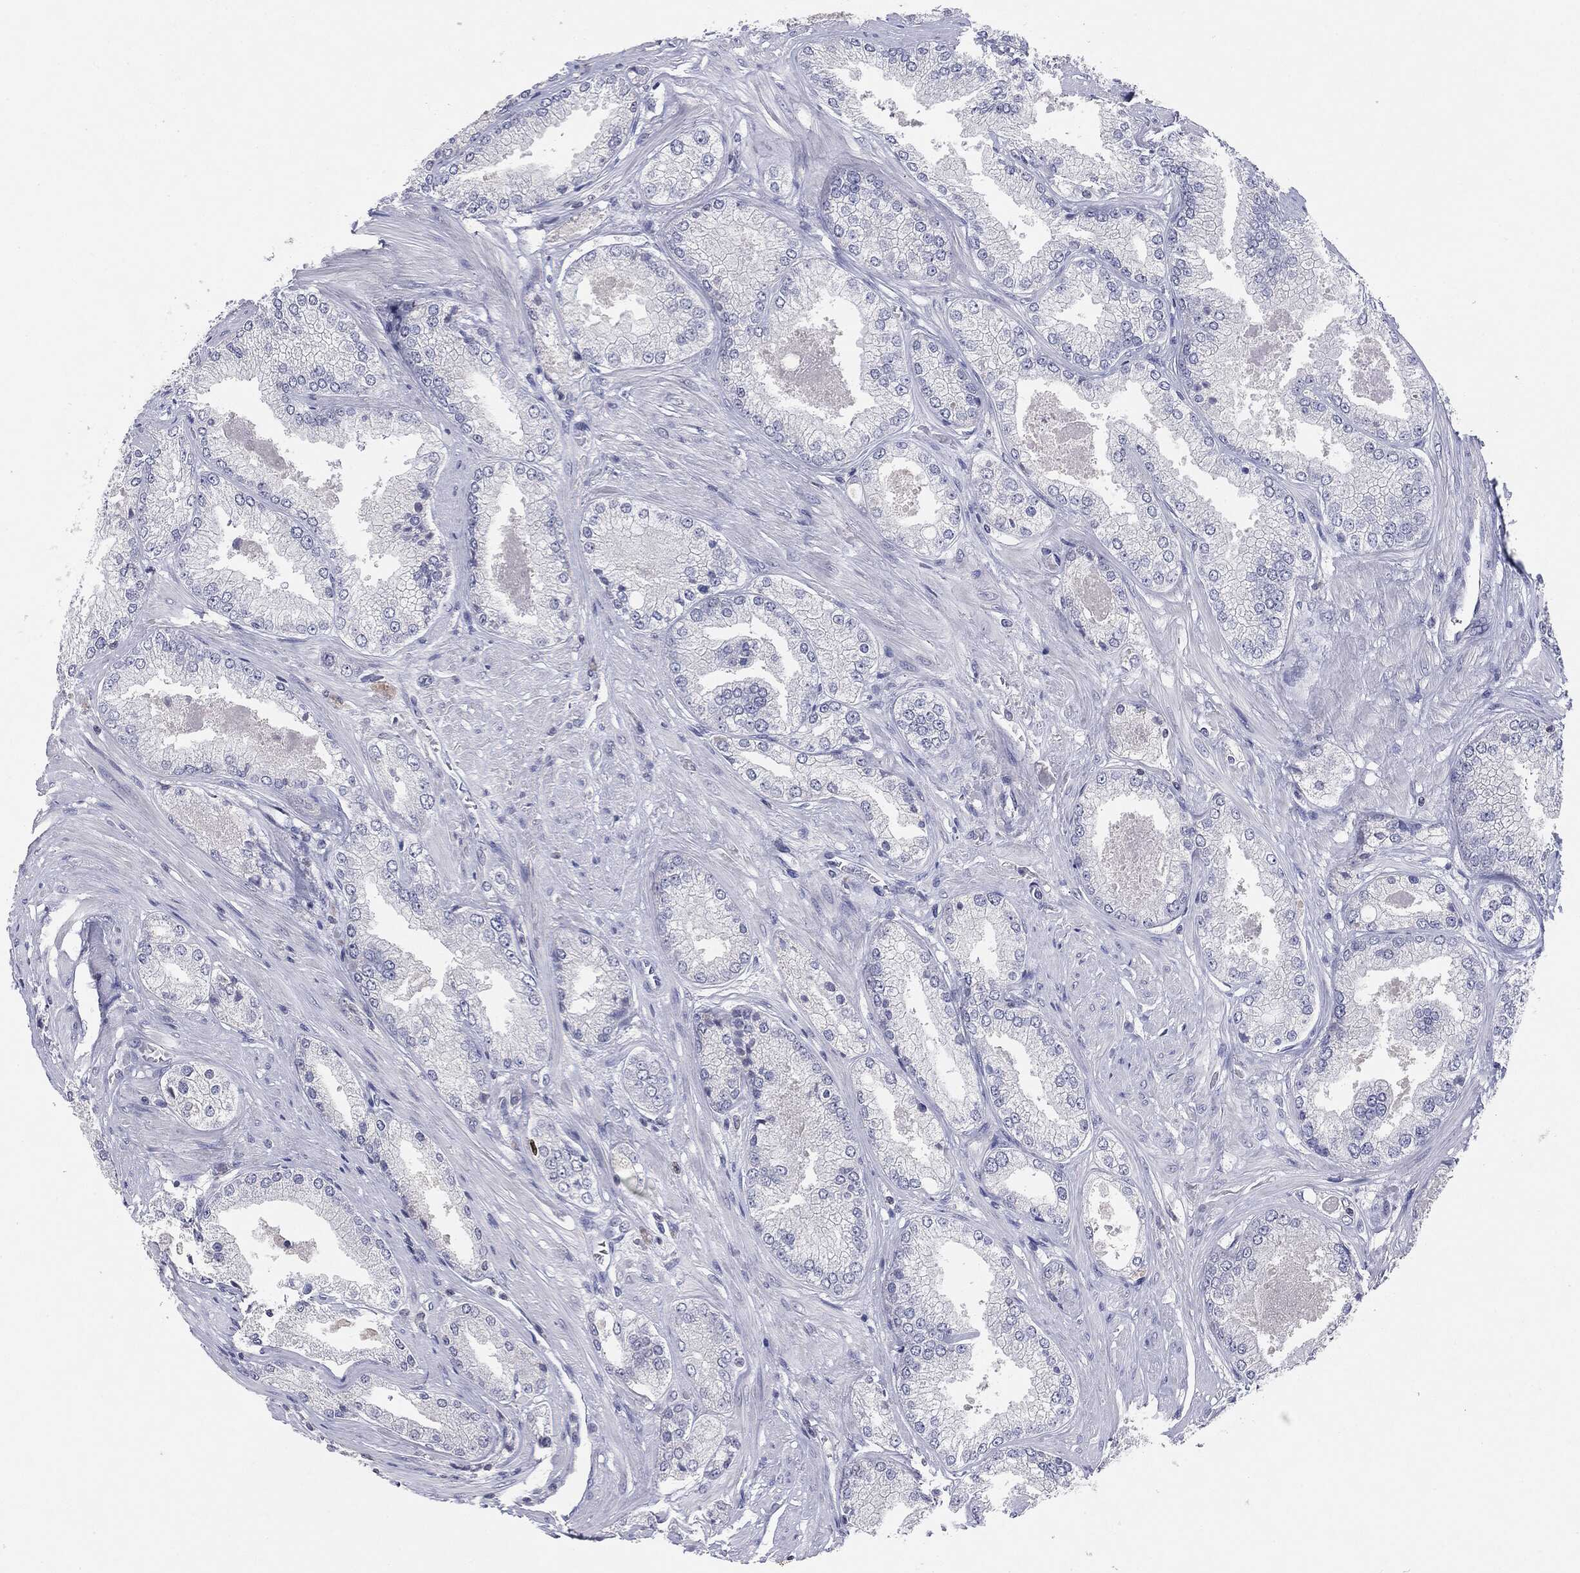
{"staining": {"intensity": "negative", "quantity": "none", "location": "none"}, "tissue": "prostate cancer", "cell_type": "Tumor cells", "image_type": "cancer", "snomed": [{"axis": "morphology", "description": "Adenocarcinoma, Low grade"}, {"axis": "topography", "description": "Prostate"}], "caption": "Prostate cancer was stained to show a protein in brown. There is no significant positivity in tumor cells. The staining is performed using DAB (3,3'-diaminobenzidine) brown chromogen with nuclei counter-stained in using hematoxylin.", "gene": "KIF2C", "patient": {"sex": "male", "age": 68}}